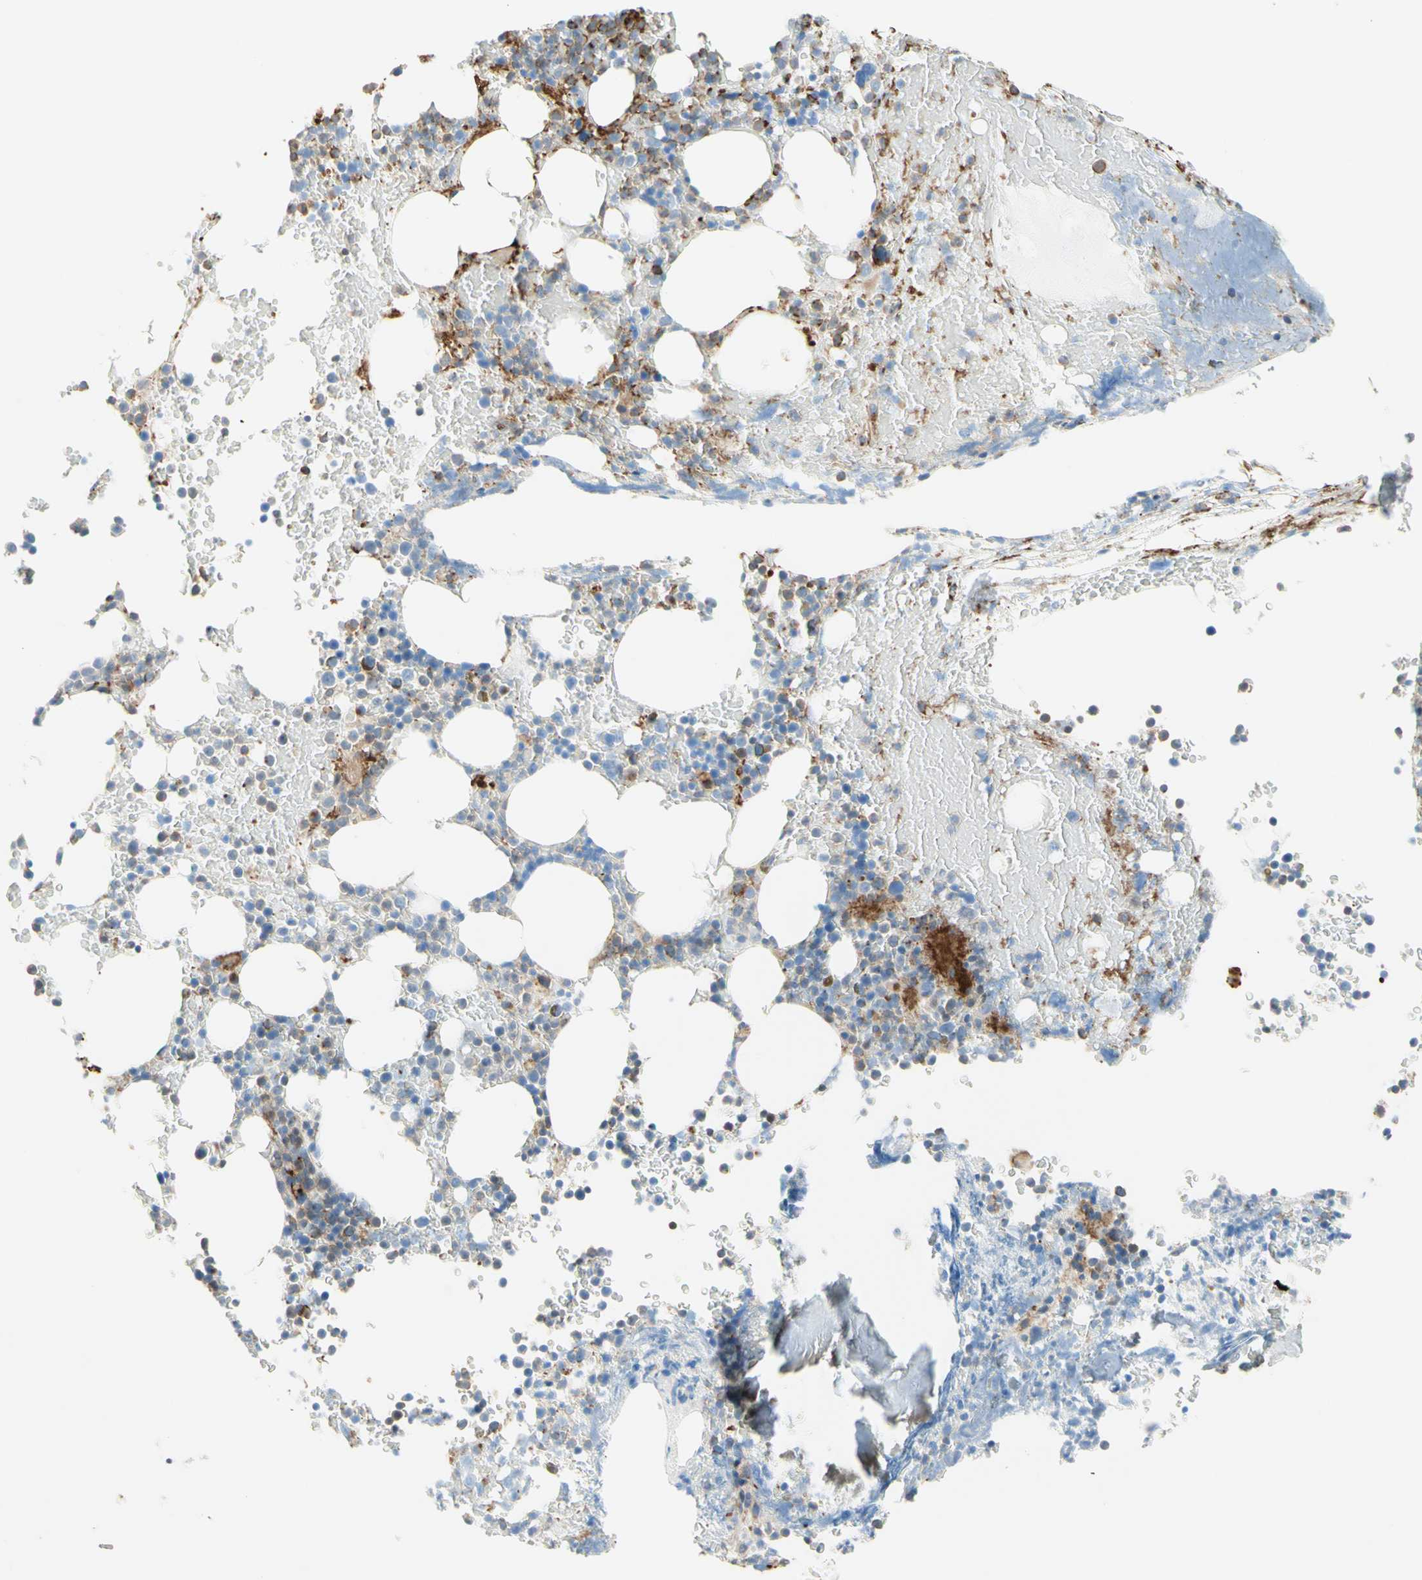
{"staining": {"intensity": "moderate", "quantity": "<25%", "location": "cytoplasmic/membranous"}, "tissue": "bone marrow", "cell_type": "Hematopoietic cells", "image_type": "normal", "snomed": [{"axis": "morphology", "description": "Normal tissue, NOS"}, {"axis": "topography", "description": "Bone marrow"}], "caption": "Bone marrow stained with DAB (3,3'-diaminobenzidine) immunohistochemistry exhibits low levels of moderate cytoplasmic/membranous positivity in about <25% of hematopoietic cells. Using DAB (3,3'-diaminobenzidine) (brown) and hematoxylin (blue) stains, captured at high magnification using brightfield microscopy.", "gene": "SEMA4C", "patient": {"sex": "female", "age": 66}}